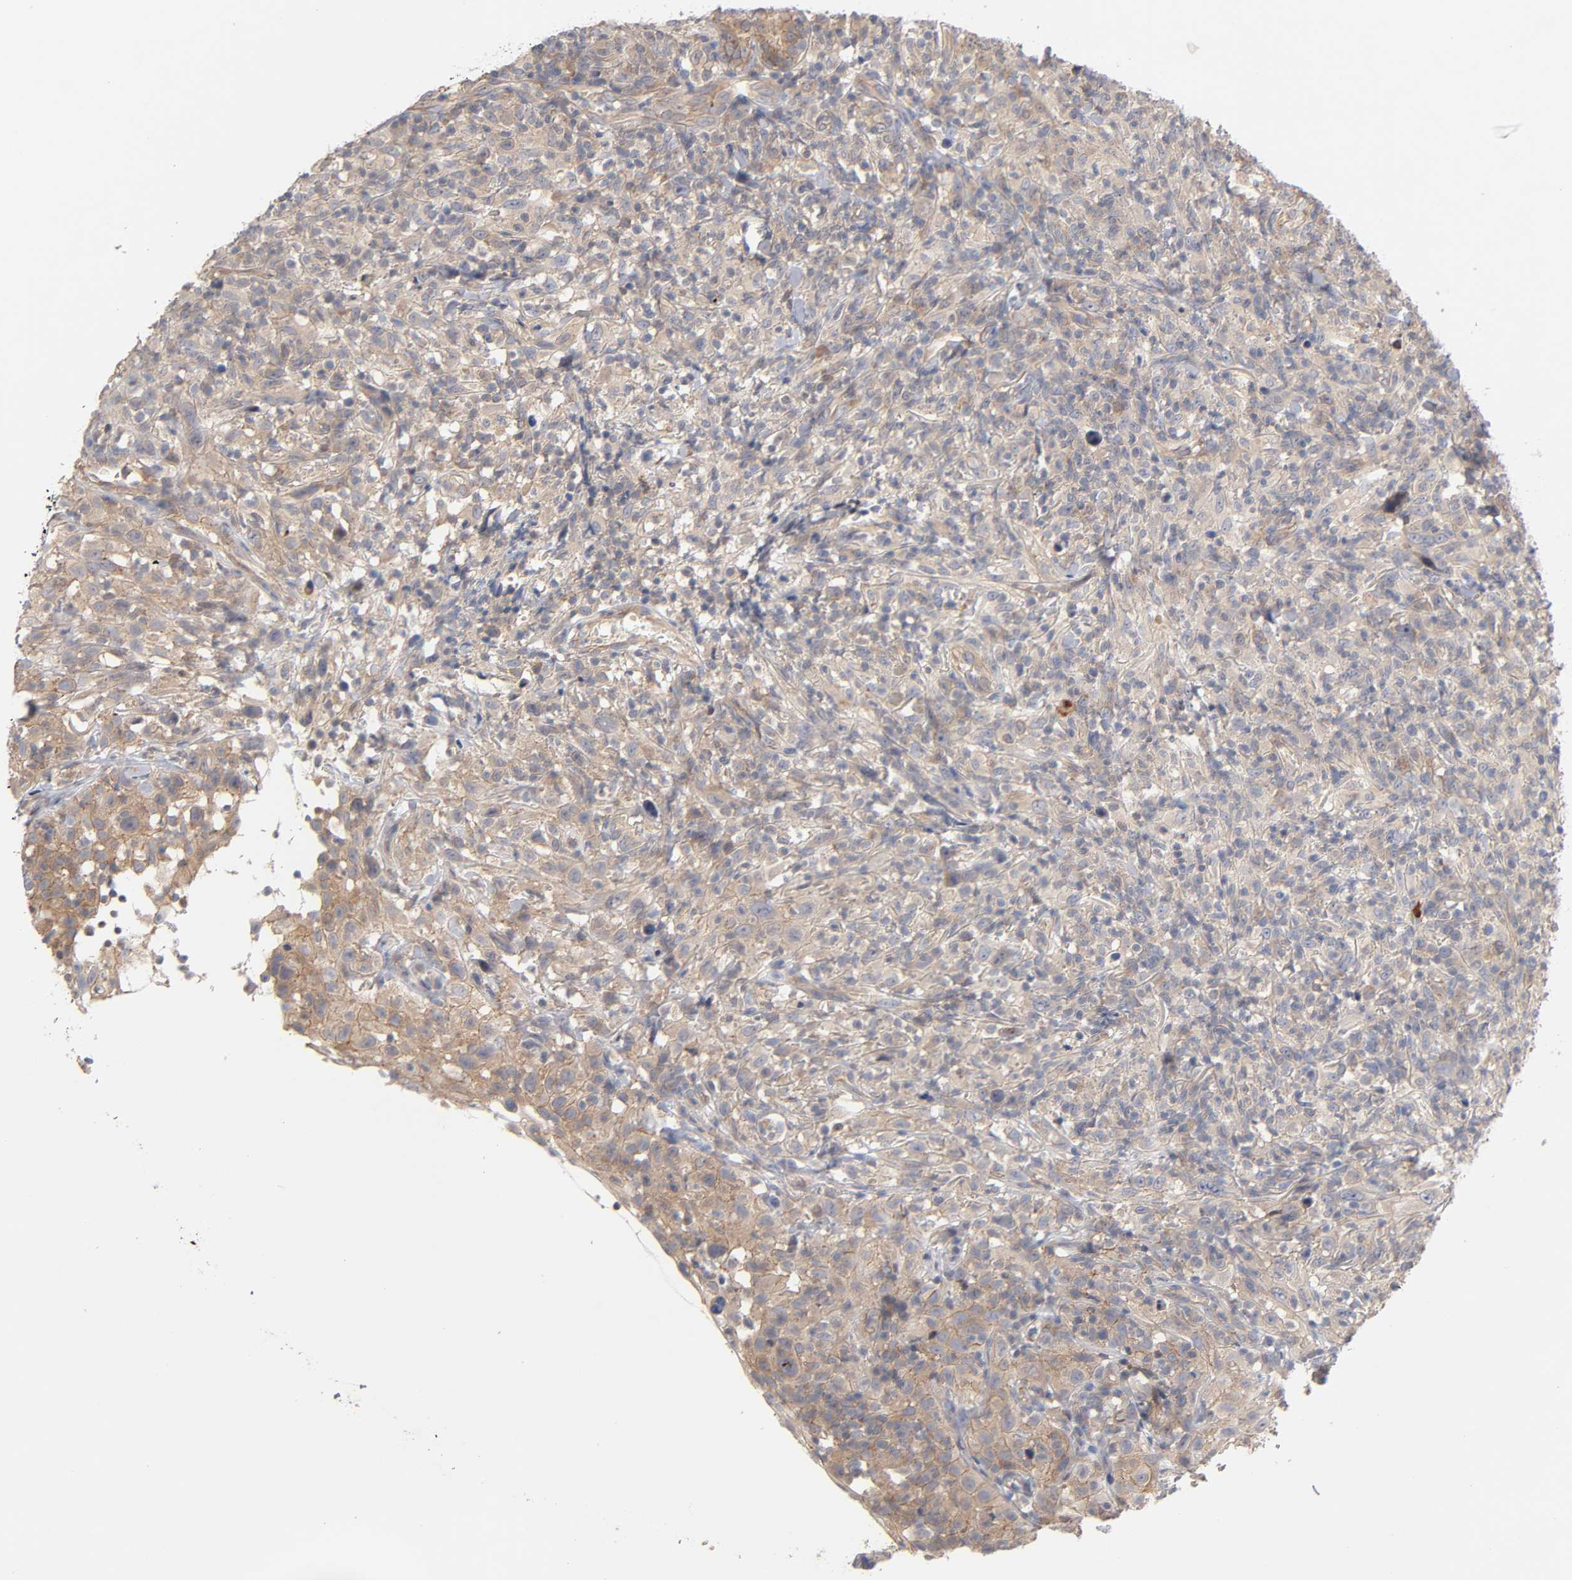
{"staining": {"intensity": "moderate", "quantity": ">75%", "location": "cytoplasmic/membranous"}, "tissue": "thyroid cancer", "cell_type": "Tumor cells", "image_type": "cancer", "snomed": [{"axis": "morphology", "description": "Carcinoma, NOS"}, {"axis": "topography", "description": "Thyroid gland"}], "caption": "Moderate cytoplasmic/membranous staining for a protein is present in approximately >75% of tumor cells of thyroid cancer (carcinoma) using IHC.", "gene": "PDZD11", "patient": {"sex": "female", "age": 77}}